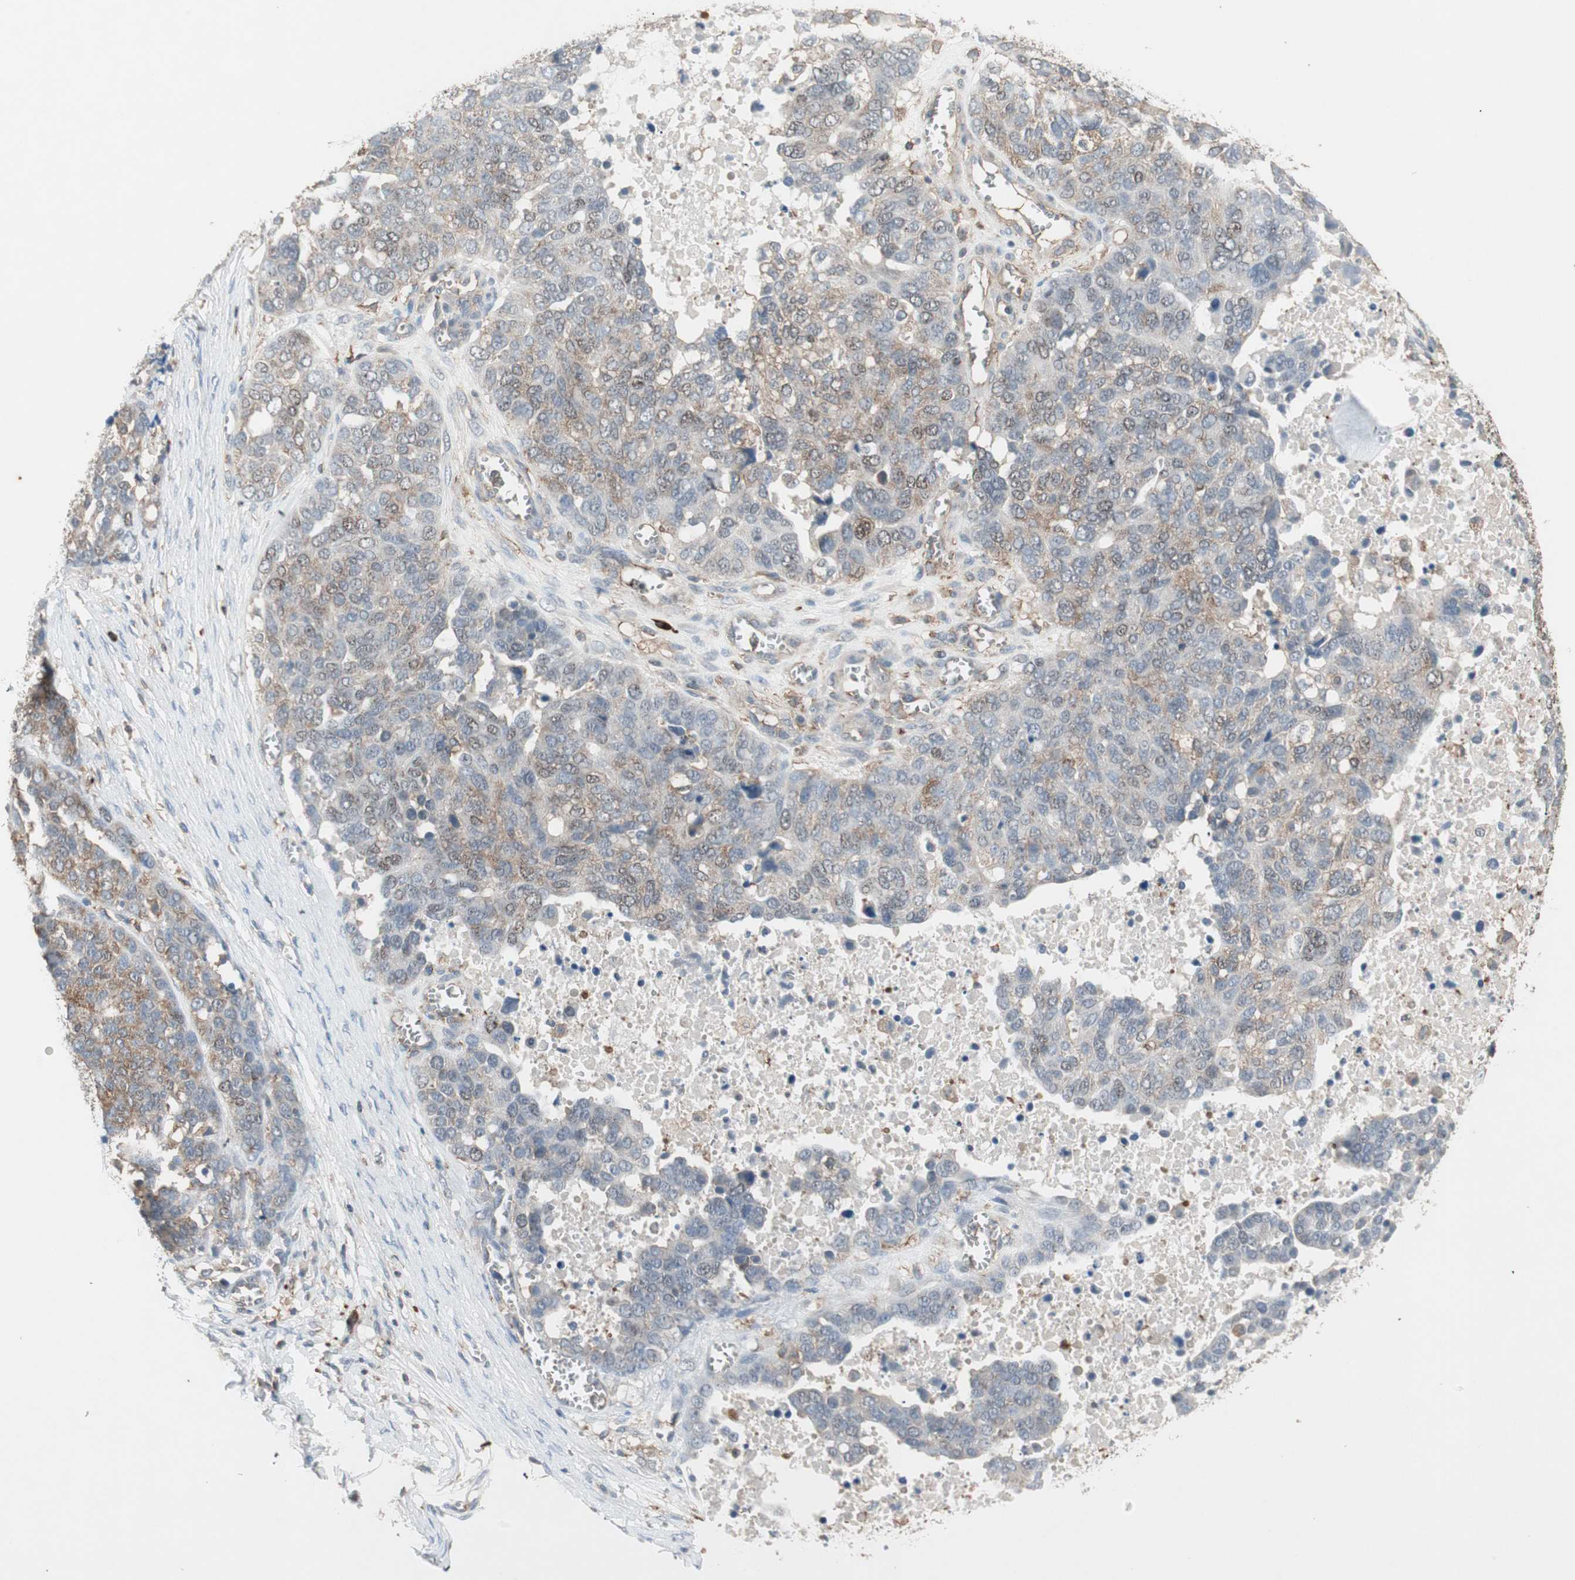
{"staining": {"intensity": "weak", "quantity": "25%-75%", "location": "cytoplasmic/membranous"}, "tissue": "ovarian cancer", "cell_type": "Tumor cells", "image_type": "cancer", "snomed": [{"axis": "morphology", "description": "Cystadenocarcinoma, serous, NOS"}, {"axis": "topography", "description": "Ovary"}], "caption": "Tumor cells demonstrate low levels of weak cytoplasmic/membranous staining in approximately 25%-75% of cells in human ovarian cancer. Immunohistochemistry stains the protein of interest in brown and the nuclei are stained blue.", "gene": "MMP3", "patient": {"sex": "female", "age": 44}}